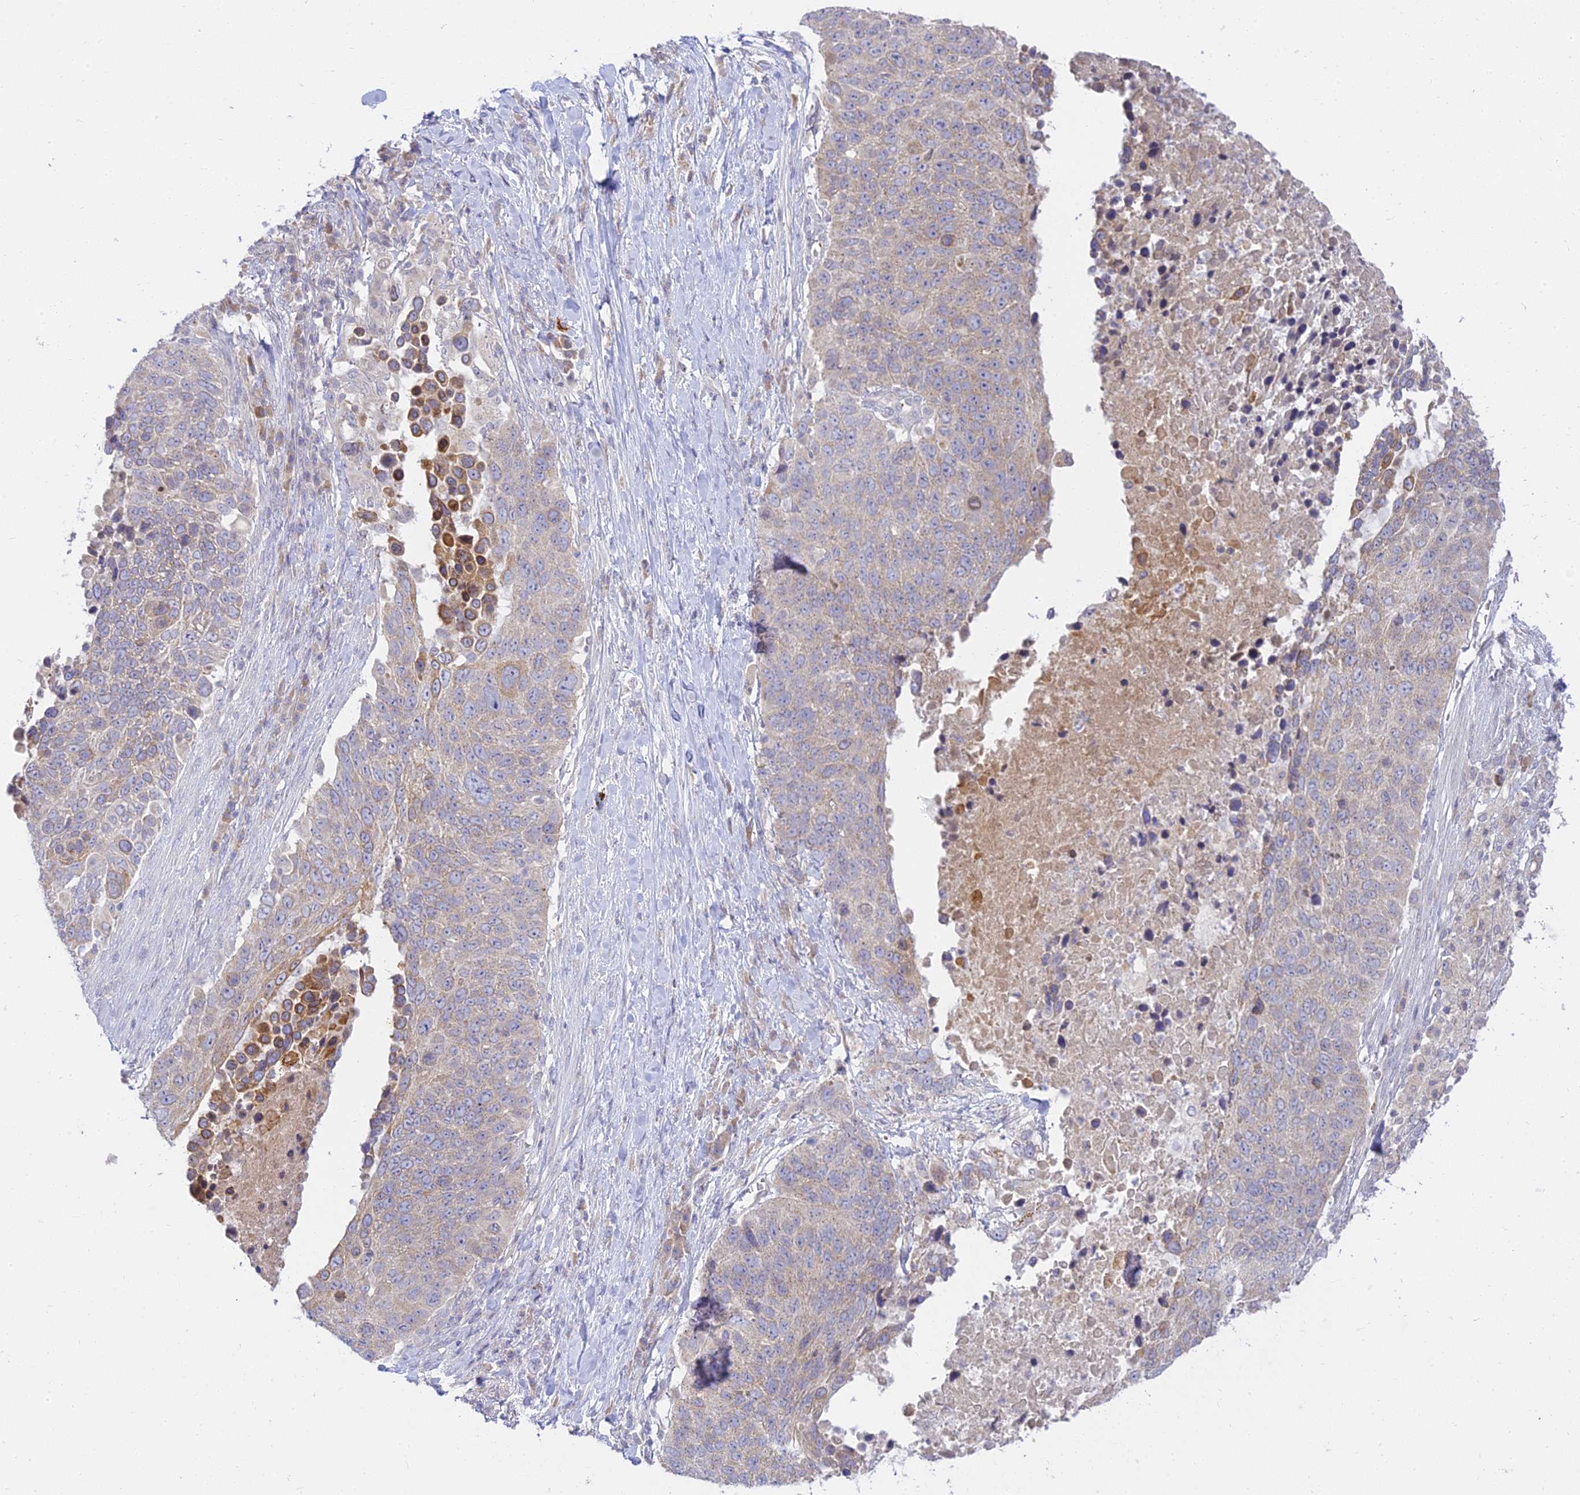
{"staining": {"intensity": "weak", "quantity": "25%-75%", "location": "cytoplasmic/membranous"}, "tissue": "lung cancer", "cell_type": "Tumor cells", "image_type": "cancer", "snomed": [{"axis": "morphology", "description": "Normal tissue, NOS"}, {"axis": "morphology", "description": "Squamous cell carcinoma, NOS"}, {"axis": "topography", "description": "Lymph node"}, {"axis": "topography", "description": "Lung"}], "caption": "A brown stain highlights weak cytoplasmic/membranous expression of a protein in human lung squamous cell carcinoma tumor cells. The staining was performed using DAB (3,3'-diaminobenzidine), with brown indicating positive protein expression. Nuclei are stained blue with hematoxylin.", "gene": "TMEM40", "patient": {"sex": "male", "age": 66}}